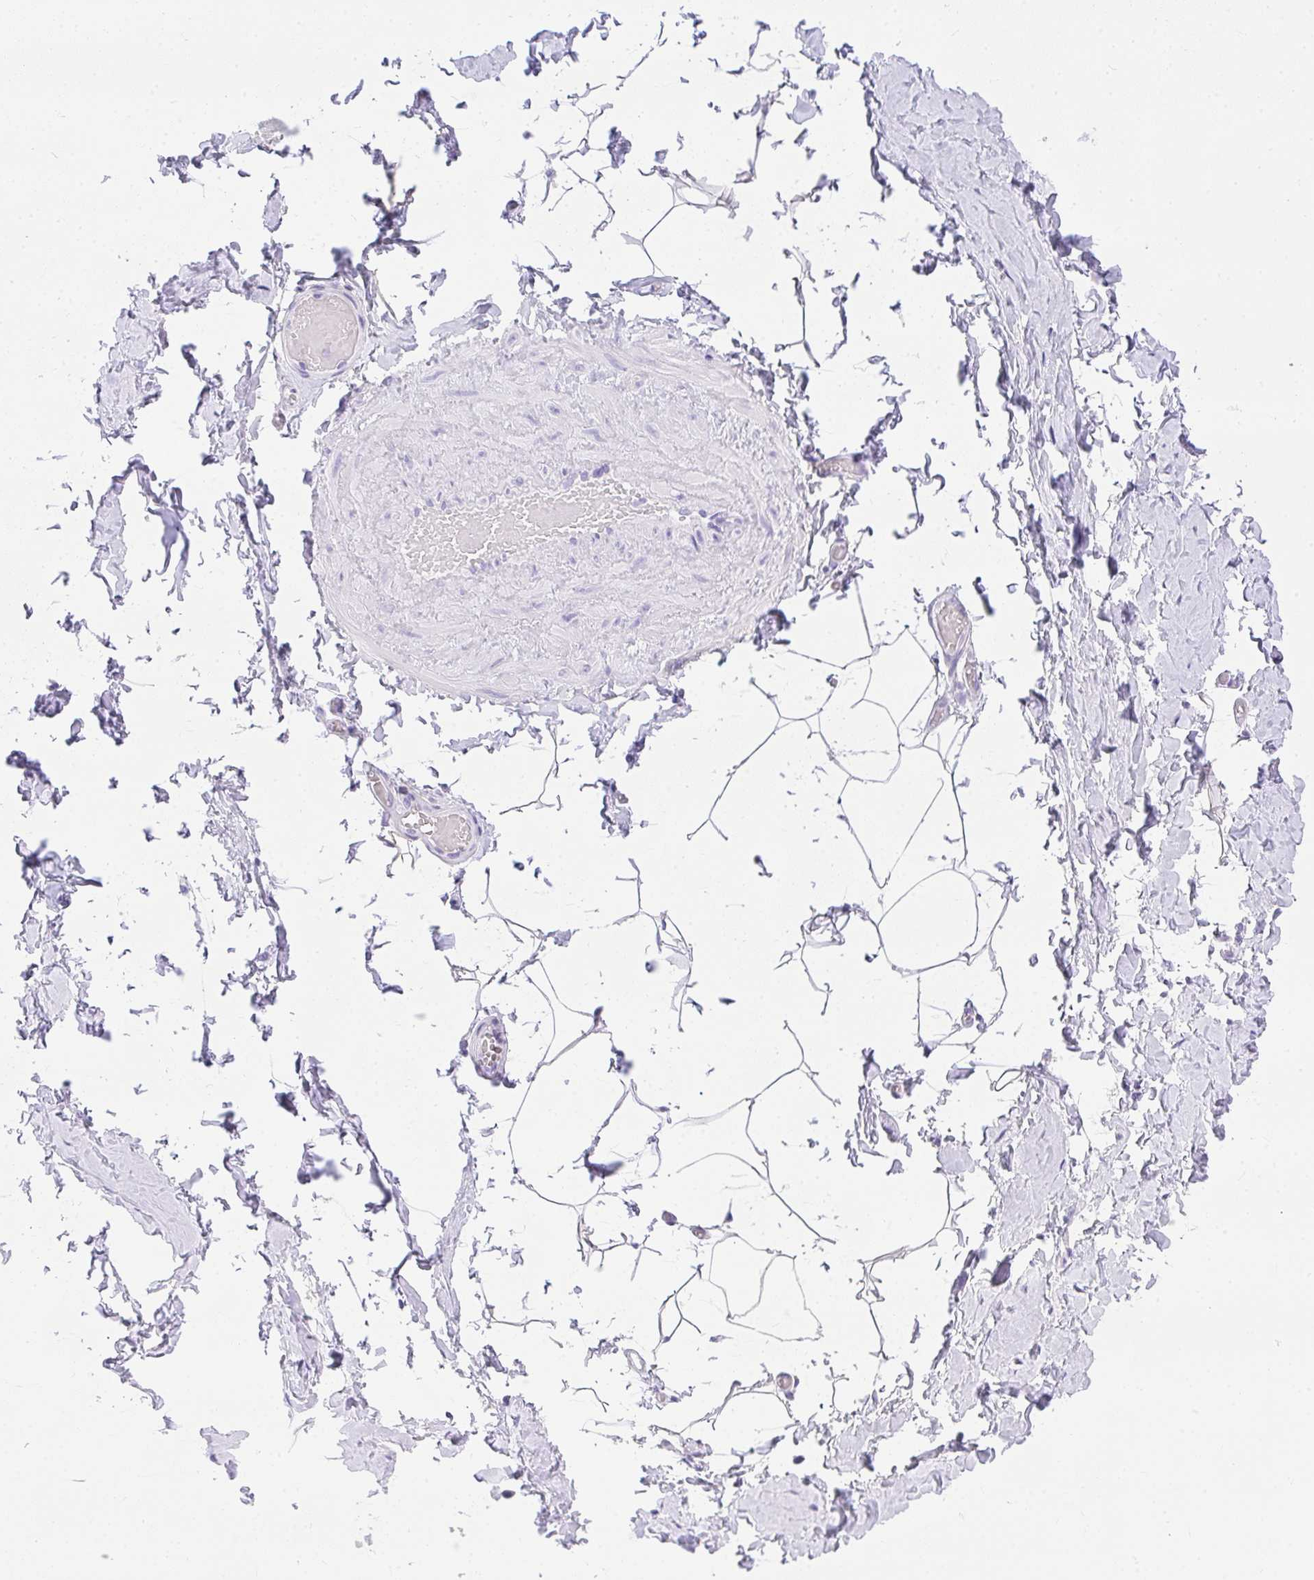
{"staining": {"intensity": "negative", "quantity": "none", "location": "none"}, "tissue": "adipose tissue", "cell_type": "Adipocytes", "image_type": "normal", "snomed": [{"axis": "morphology", "description": "Normal tissue, NOS"}, {"axis": "topography", "description": "Soft tissue"}, {"axis": "topography", "description": "Adipose tissue"}, {"axis": "topography", "description": "Vascular tissue"}, {"axis": "topography", "description": "Peripheral nerve tissue"}], "caption": "IHC of benign human adipose tissue displays no staining in adipocytes.", "gene": "AVIL", "patient": {"sex": "male", "age": 29}}